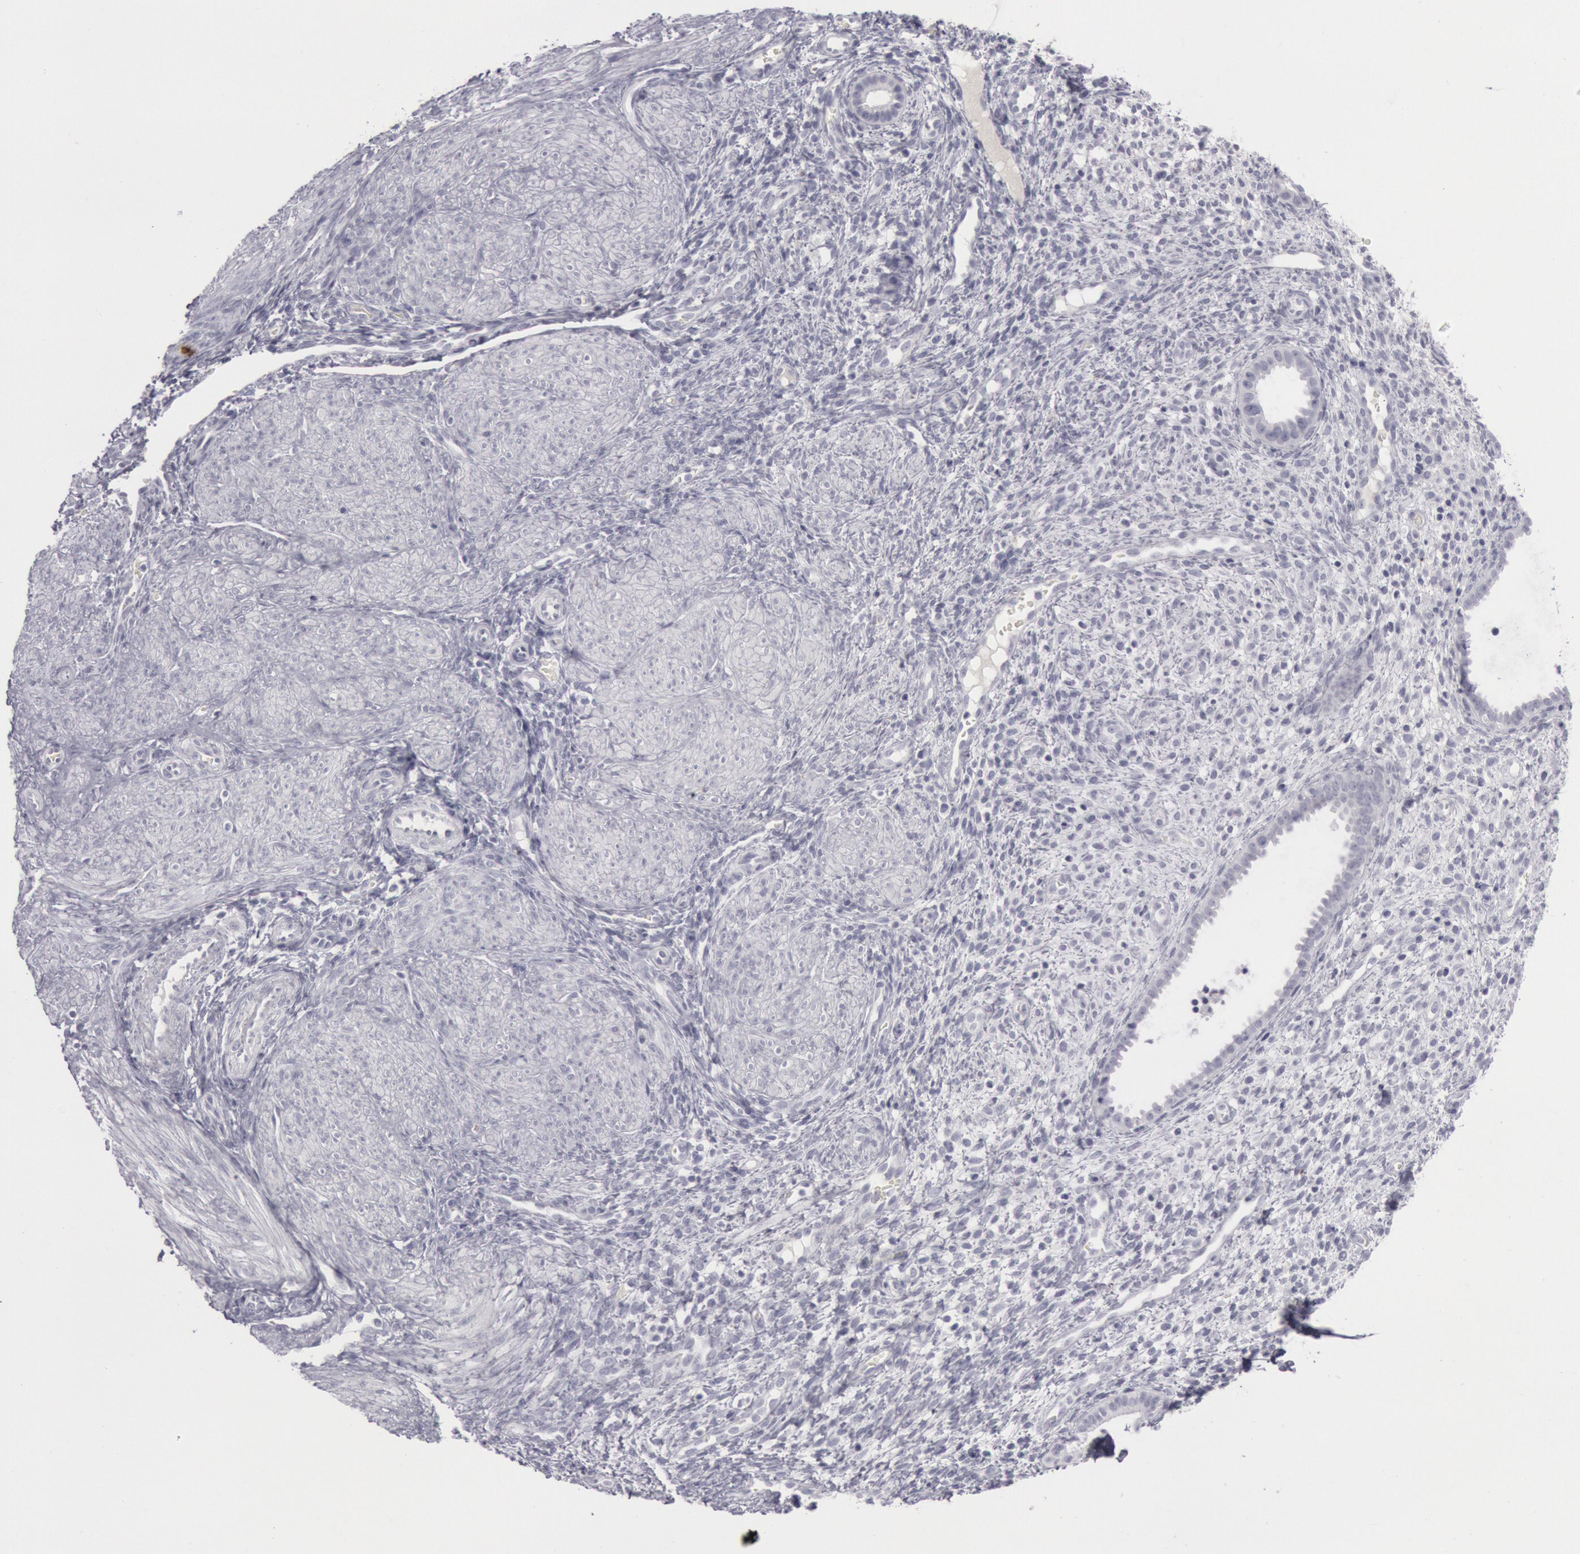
{"staining": {"intensity": "negative", "quantity": "none", "location": "none"}, "tissue": "endometrium", "cell_type": "Cells in endometrial stroma", "image_type": "normal", "snomed": [{"axis": "morphology", "description": "Normal tissue, NOS"}, {"axis": "topography", "description": "Endometrium"}], "caption": "Protein analysis of unremarkable endometrium shows no significant staining in cells in endometrial stroma.", "gene": "KRT16", "patient": {"sex": "female", "age": 72}}